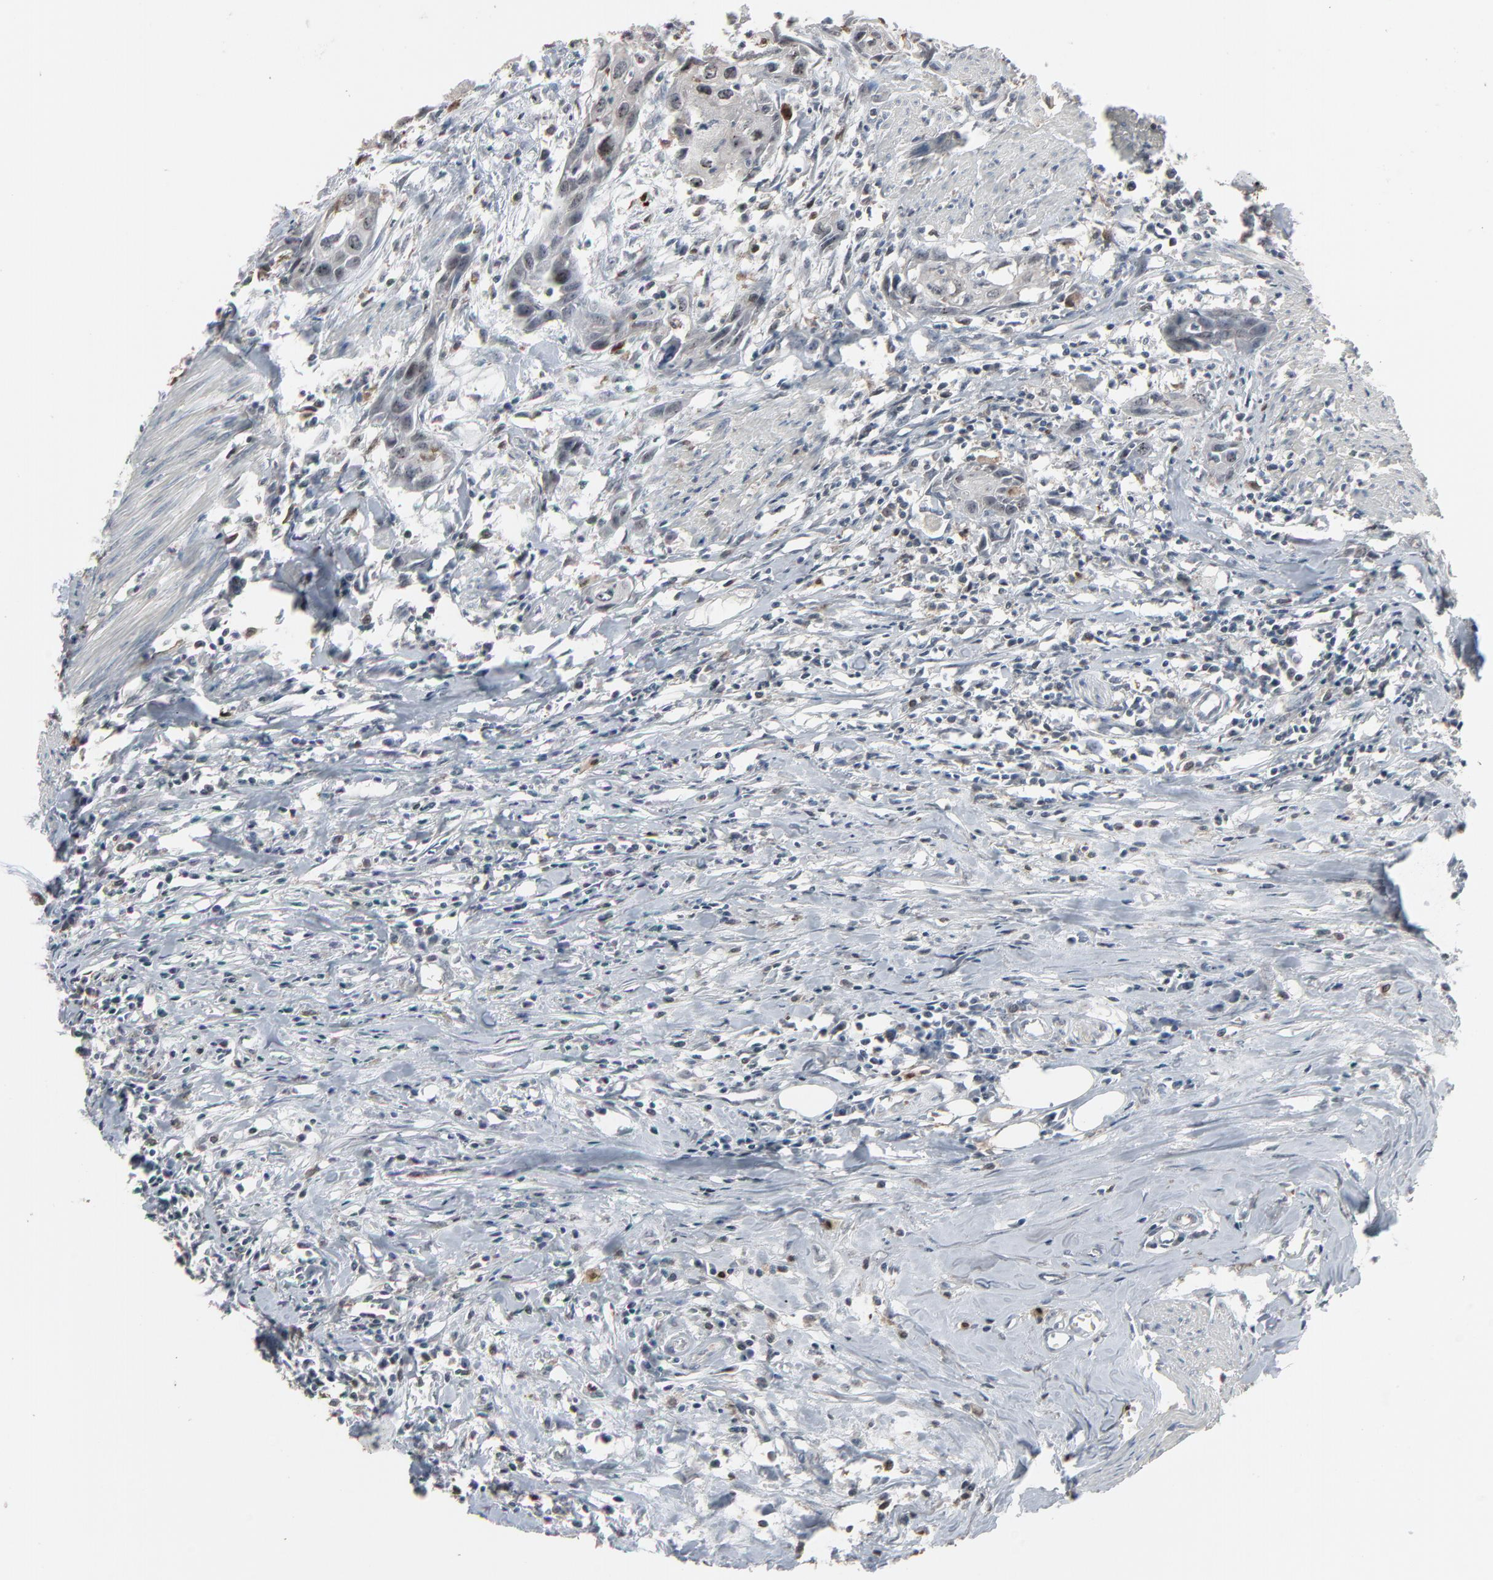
{"staining": {"intensity": "weak", "quantity": ">75%", "location": "cytoplasmic/membranous"}, "tissue": "urothelial cancer", "cell_type": "Tumor cells", "image_type": "cancer", "snomed": [{"axis": "morphology", "description": "Urothelial carcinoma, High grade"}, {"axis": "topography", "description": "Urinary bladder"}], "caption": "The immunohistochemical stain highlights weak cytoplasmic/membranous expression in tumor cells of high-grade urothelial carcinoma tissue.", "gene": "DOCK8", "patient": {"sex": "male", "age": 54}}